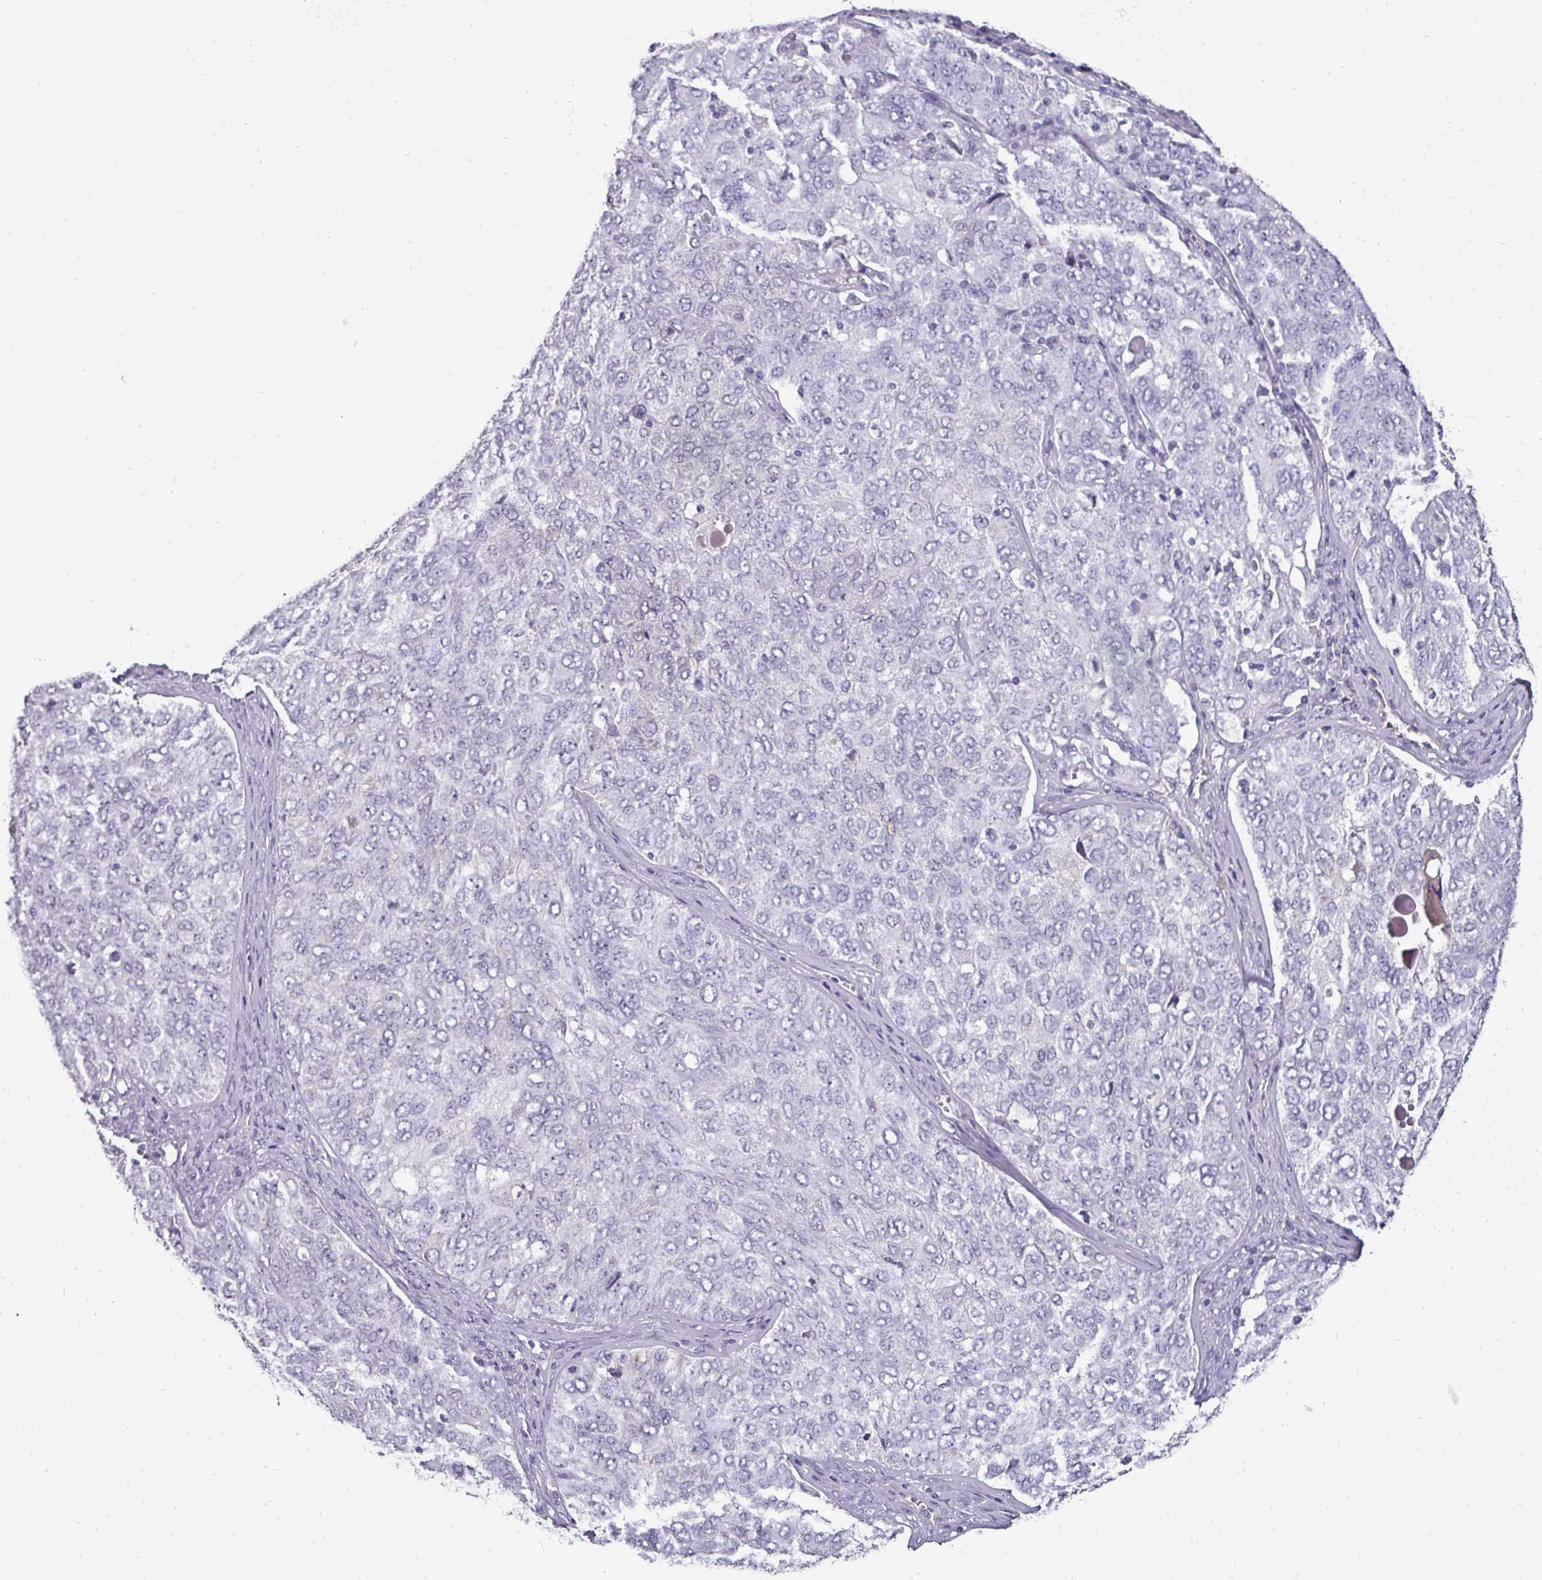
{"staining": {"intensity": "negative", "quantity": "none", "location": "none"}, "tissue": "ovarian cancer", "cell_type": "Tumor cells", "image_type": "cancer", "snomed": [{"axis": "morphology", "description": "Carcinoma, endometroid"}, {"axis": "topography", "description": "Ovary"}], "caption": "Tumor cells are negative for protein expression in human ovarian cancer (endometroid carcinoma).", "gene": "EYA3", "patient": {"sex": "female", "age": 62}}